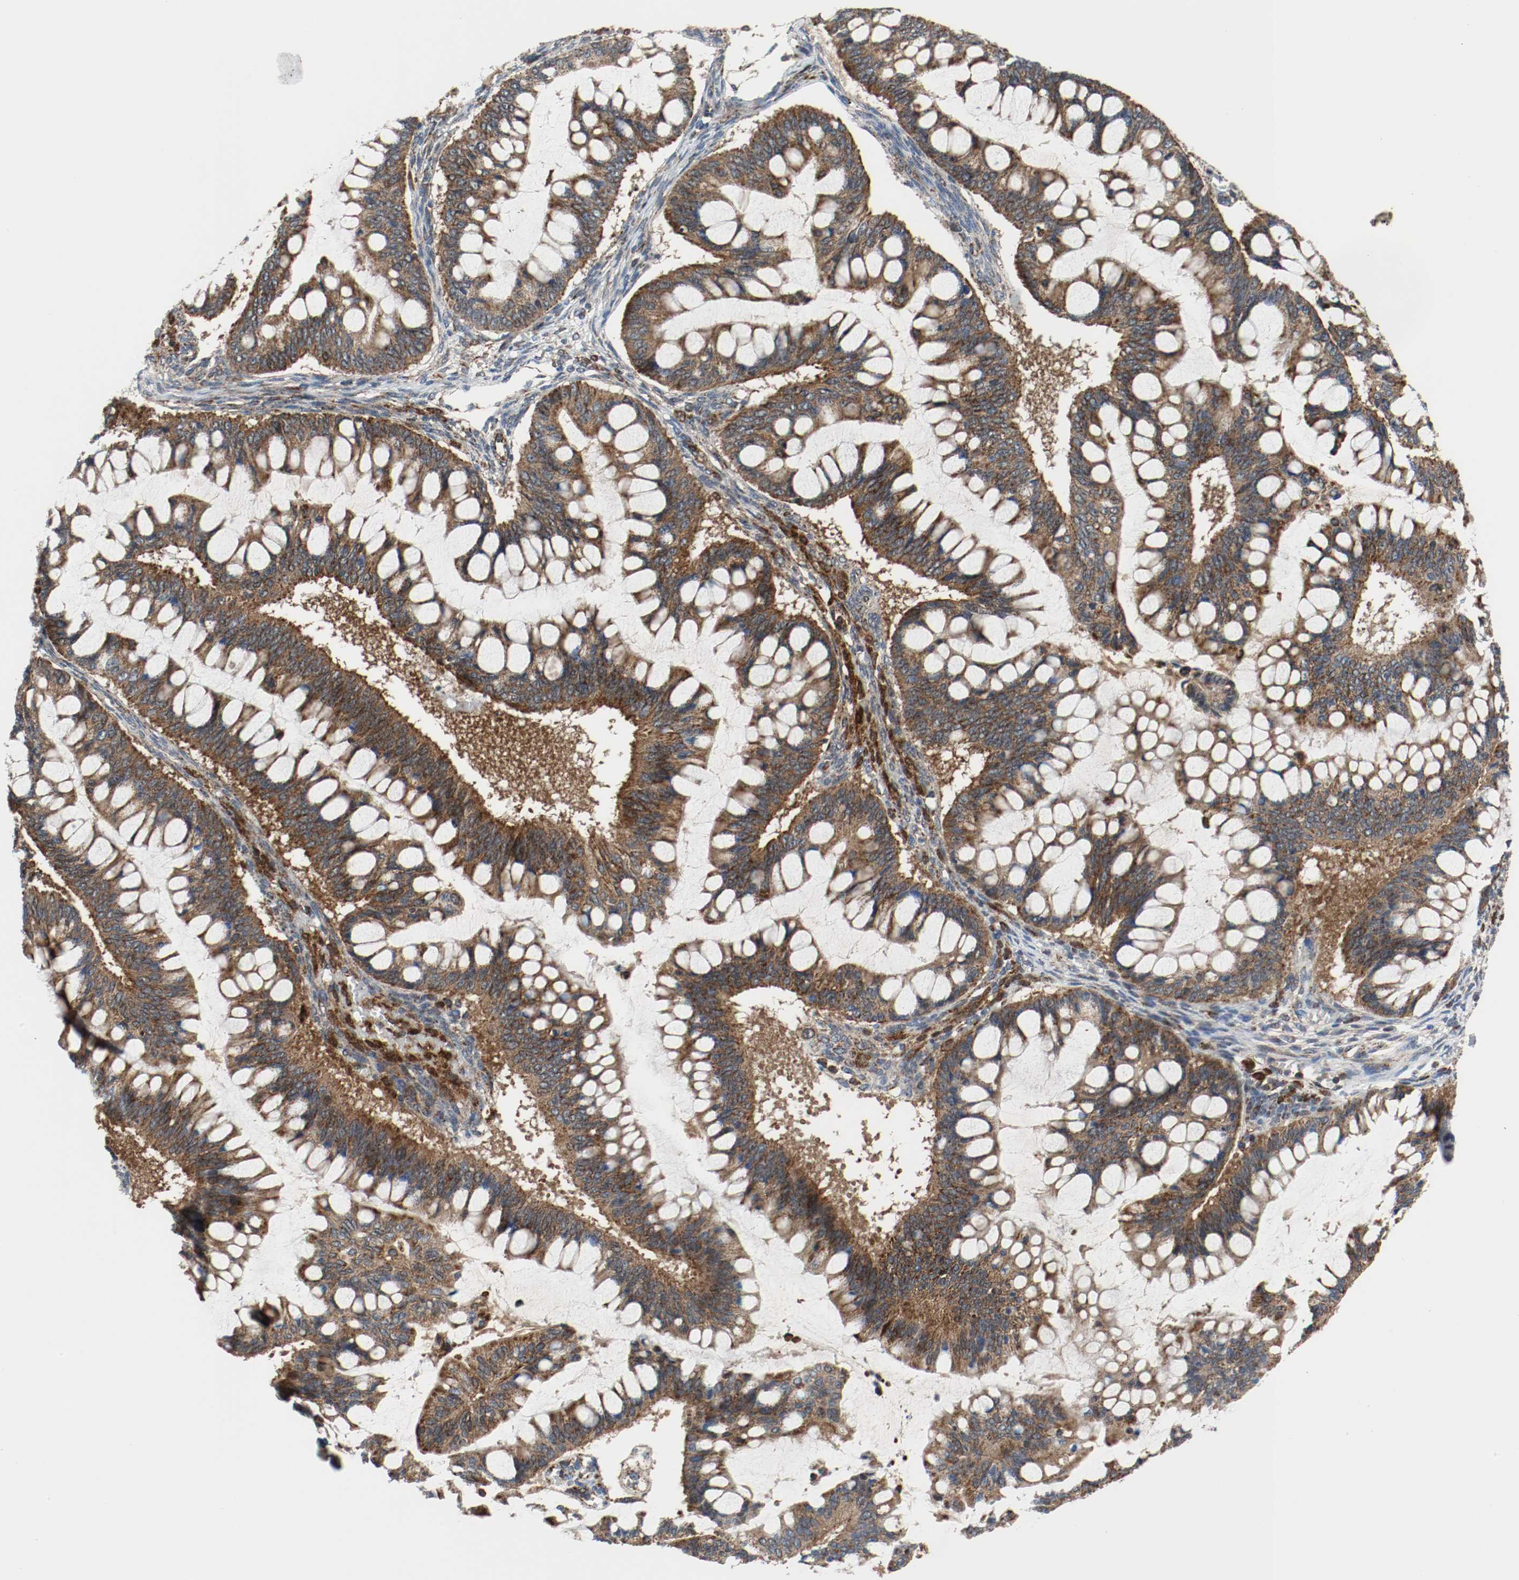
{"staining": {"intensity": "strong", "quantity": ">75%", "location": "cytoplasmic/membranous"}, "tissue": "ovarian cancer", "cell_type": "Tumor cells", "image_type": "cancer", "snomed": [{"axis": "morphology", "description": "Cystadenocarcinoma, mucinous, NOS"}, {"axis": "topography", "description": "Ovary"}], "caption": "Tumor cells show high levels of strong cytoplasmic/membranous positivity in approximately >75% of cells in mucinous cystadenocarcinoma (ovarian).", "gene": "TXNRD1", "patient": {"sex": "female", "age": 73}}